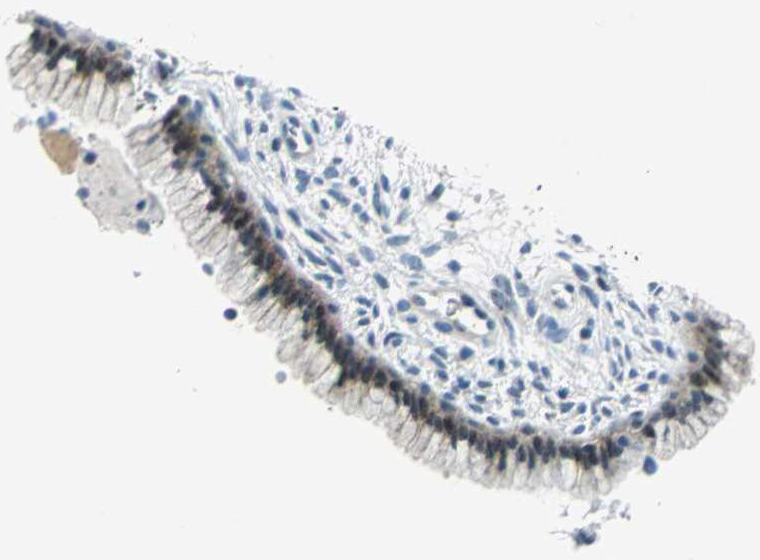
{"staining": {"intensity": "moderate", "quantity": ">75%", "location": "cytoplasmic/membranous,nuclear"}, "tissue": "cervix", "cell_type": "Glandular cells", "image_type": "normal", "snomed": [{"axis": "morphology", "description": "Normal tissue, NOS"}, {"axis": "topography", "description": "Cervix"}], "caption": "Cervix stained with IHC reveals moderate cytoplasmic/membranous,nuclear expression in approximately >75% of glandular cells.", "gene": "AKR1A1", "patient": {"sex": "female", "age": 39}}